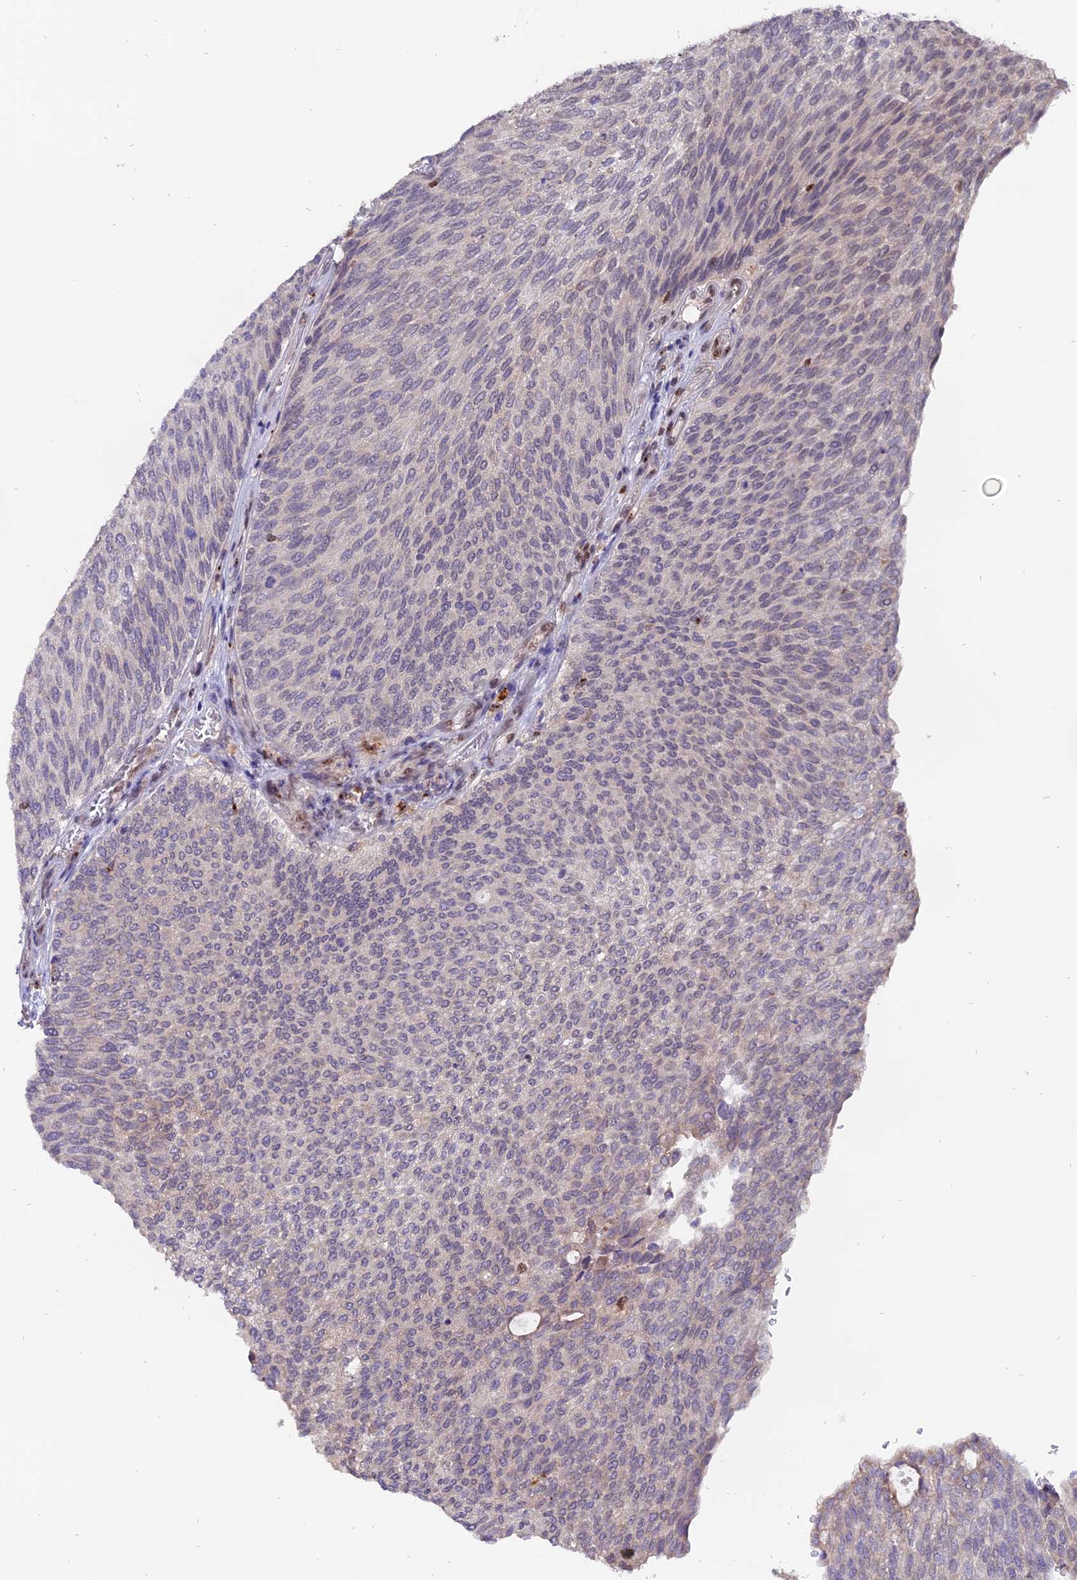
{"staining": {"intensity": "moderate", "quantity": "<25%", "location": "nuclear"}, "tissue": "urothelial cancer", "cell_type": "Tumor cells", "image_type": "cancer", "snomed": [{"axis": "morphology", "description": "Urothelial carcinoma, High grade"}, {"axis": "topography", "description": "Urinary bladder"}], "caption": "Urothelial carcinoma (high-grade) stained for a protein reveals moderate nuclear positivity in tumor cells.", "gene": "FAM118B", "patient": {"sex": "female", "age": 79}}